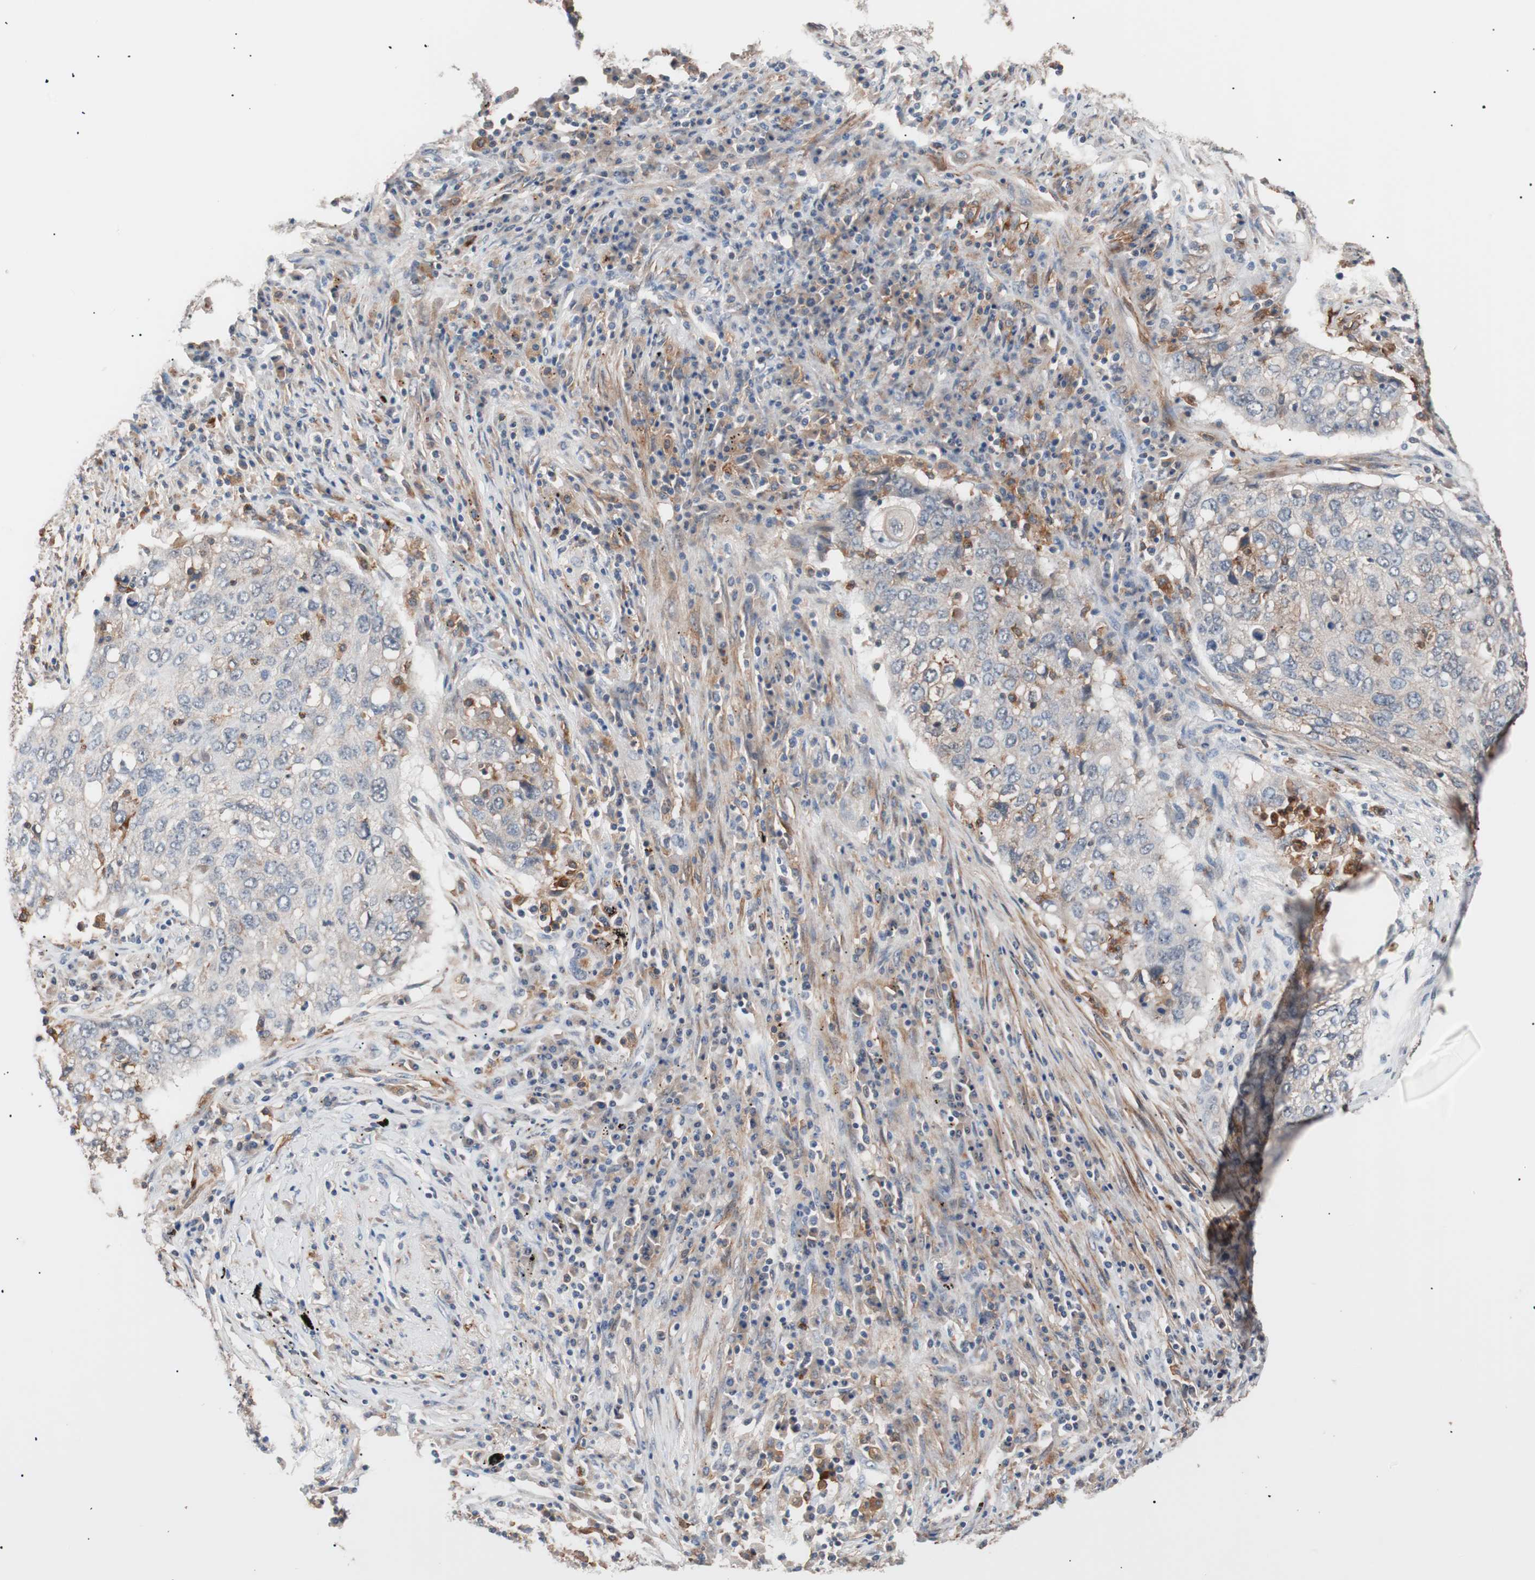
{"staining": {"intensity": "weak", "quantity": "<25%", "location": "cytoplasmic/membranous"}, "tissue": "lung cancer", "cell_type": "Tumor cells", "image_type": "cancer", "snomed": [{"axis": "morphology", "description": "Squamous cell carcinoma, NOS"}, {"axis": "topography", "description": "Lung"}], "caption": "Immunohistochemical staining of lung squamous cell carcinoma demonstrates no significant staining in tumor cells.", "gene": "LITAF", "patient": {"sex": "female", "age": 63}}